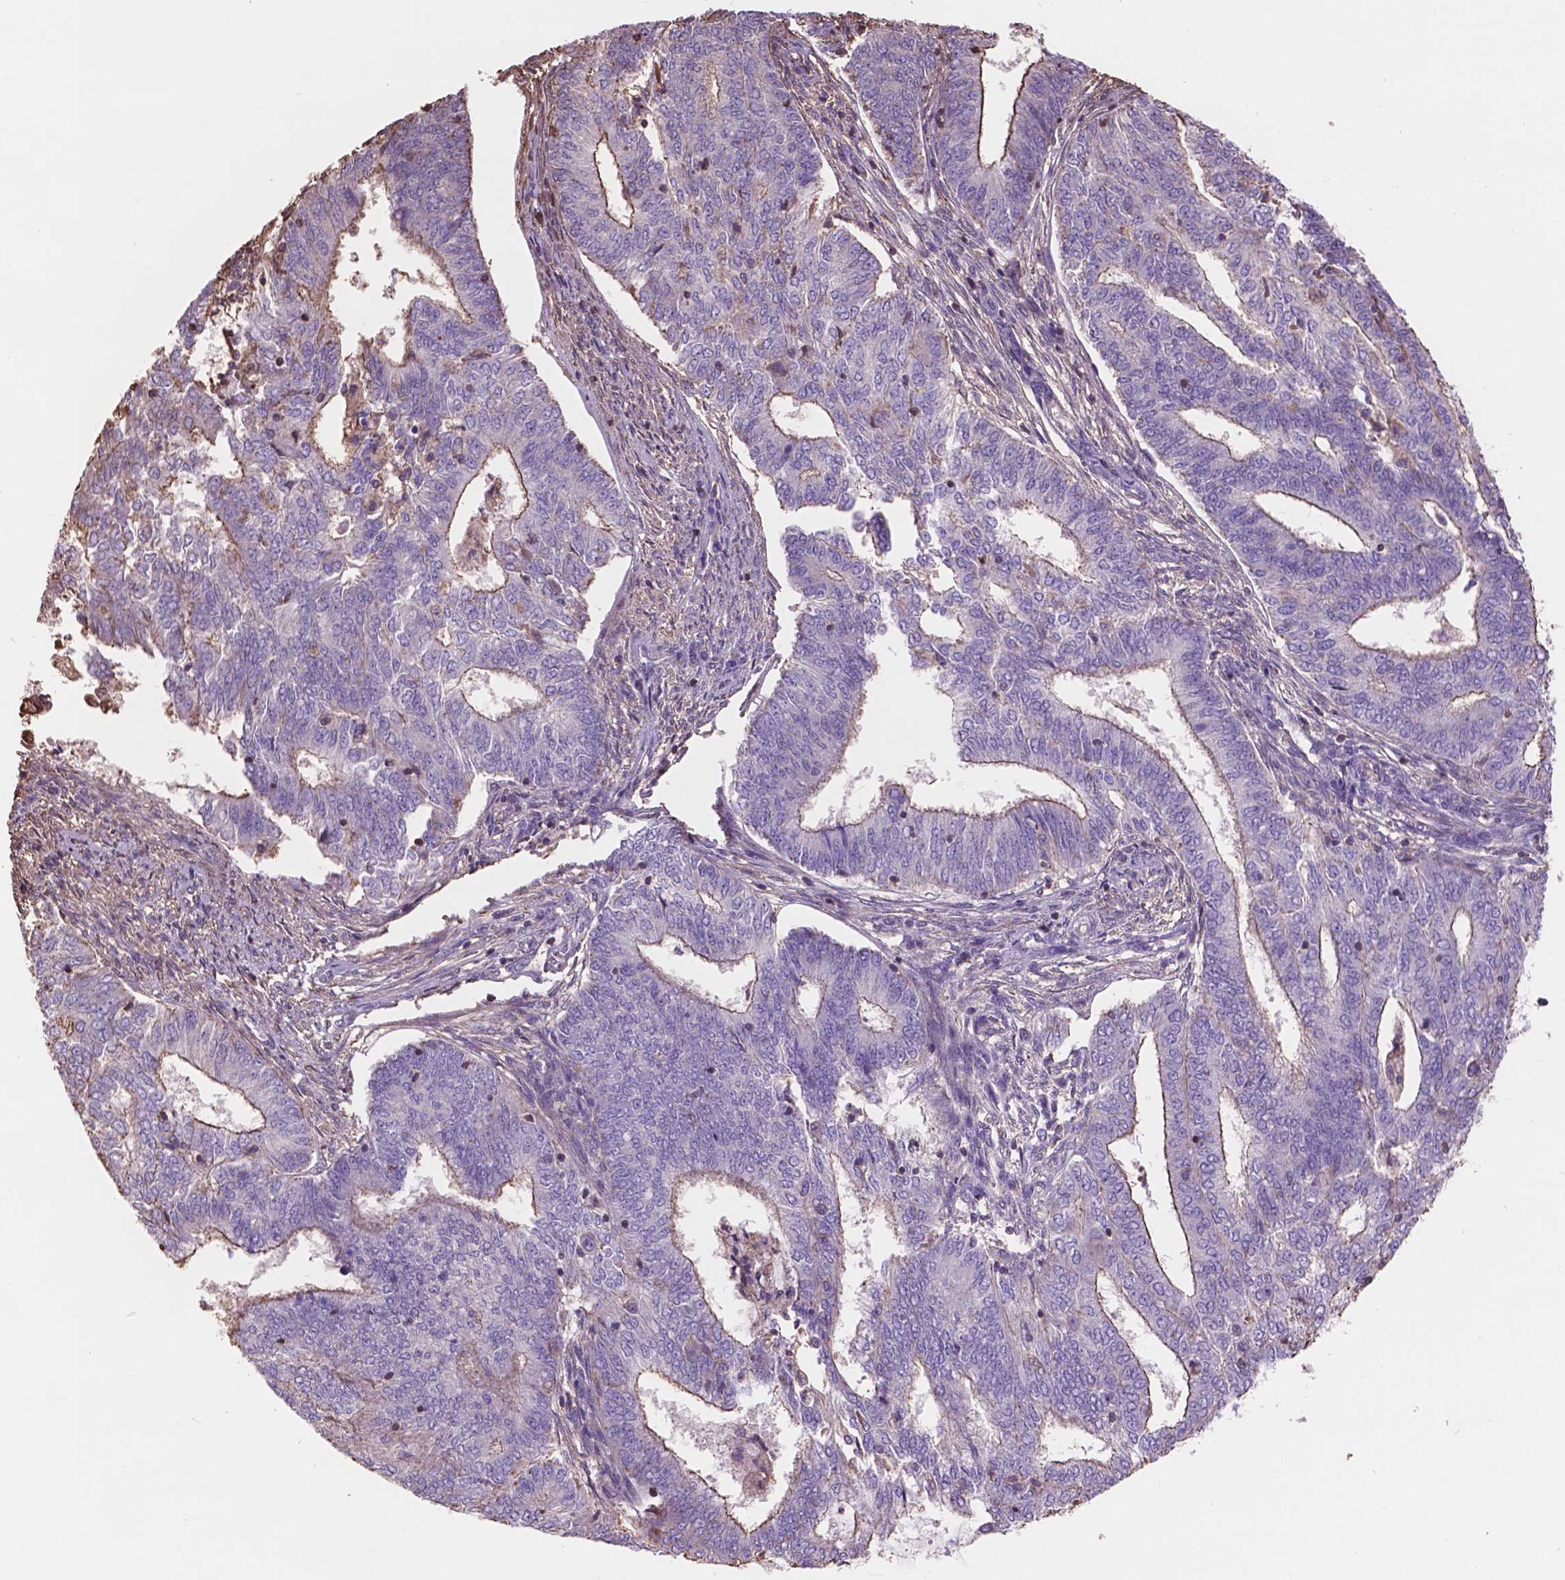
{"staining": {"intensity": "moderate", "quantity": "<25%", "location": "cytoplasmic/membranous"}, "tissue": "endometrial cancer", "cell_type": "Tumor cells", "image_type": "cancer", "snomed": [{"axis": "morphology", "description": "Adenocarcinoma, NOS"}, {"axis": "topography", "description": "Endometrium"}], "caption": "Immunohistochemistry image of neoplastic tissue: adenocarcinoma (endometrial) stained using immunohistochemistry exhibits low levels of moderate protein expression localized specifically in the cytoplasmic/membranous of tumor cells, appearing as a cytoplasmic/membranous brown color.", "gene": "NIPA2", "patient": {"sex": "female", "age": 62}}